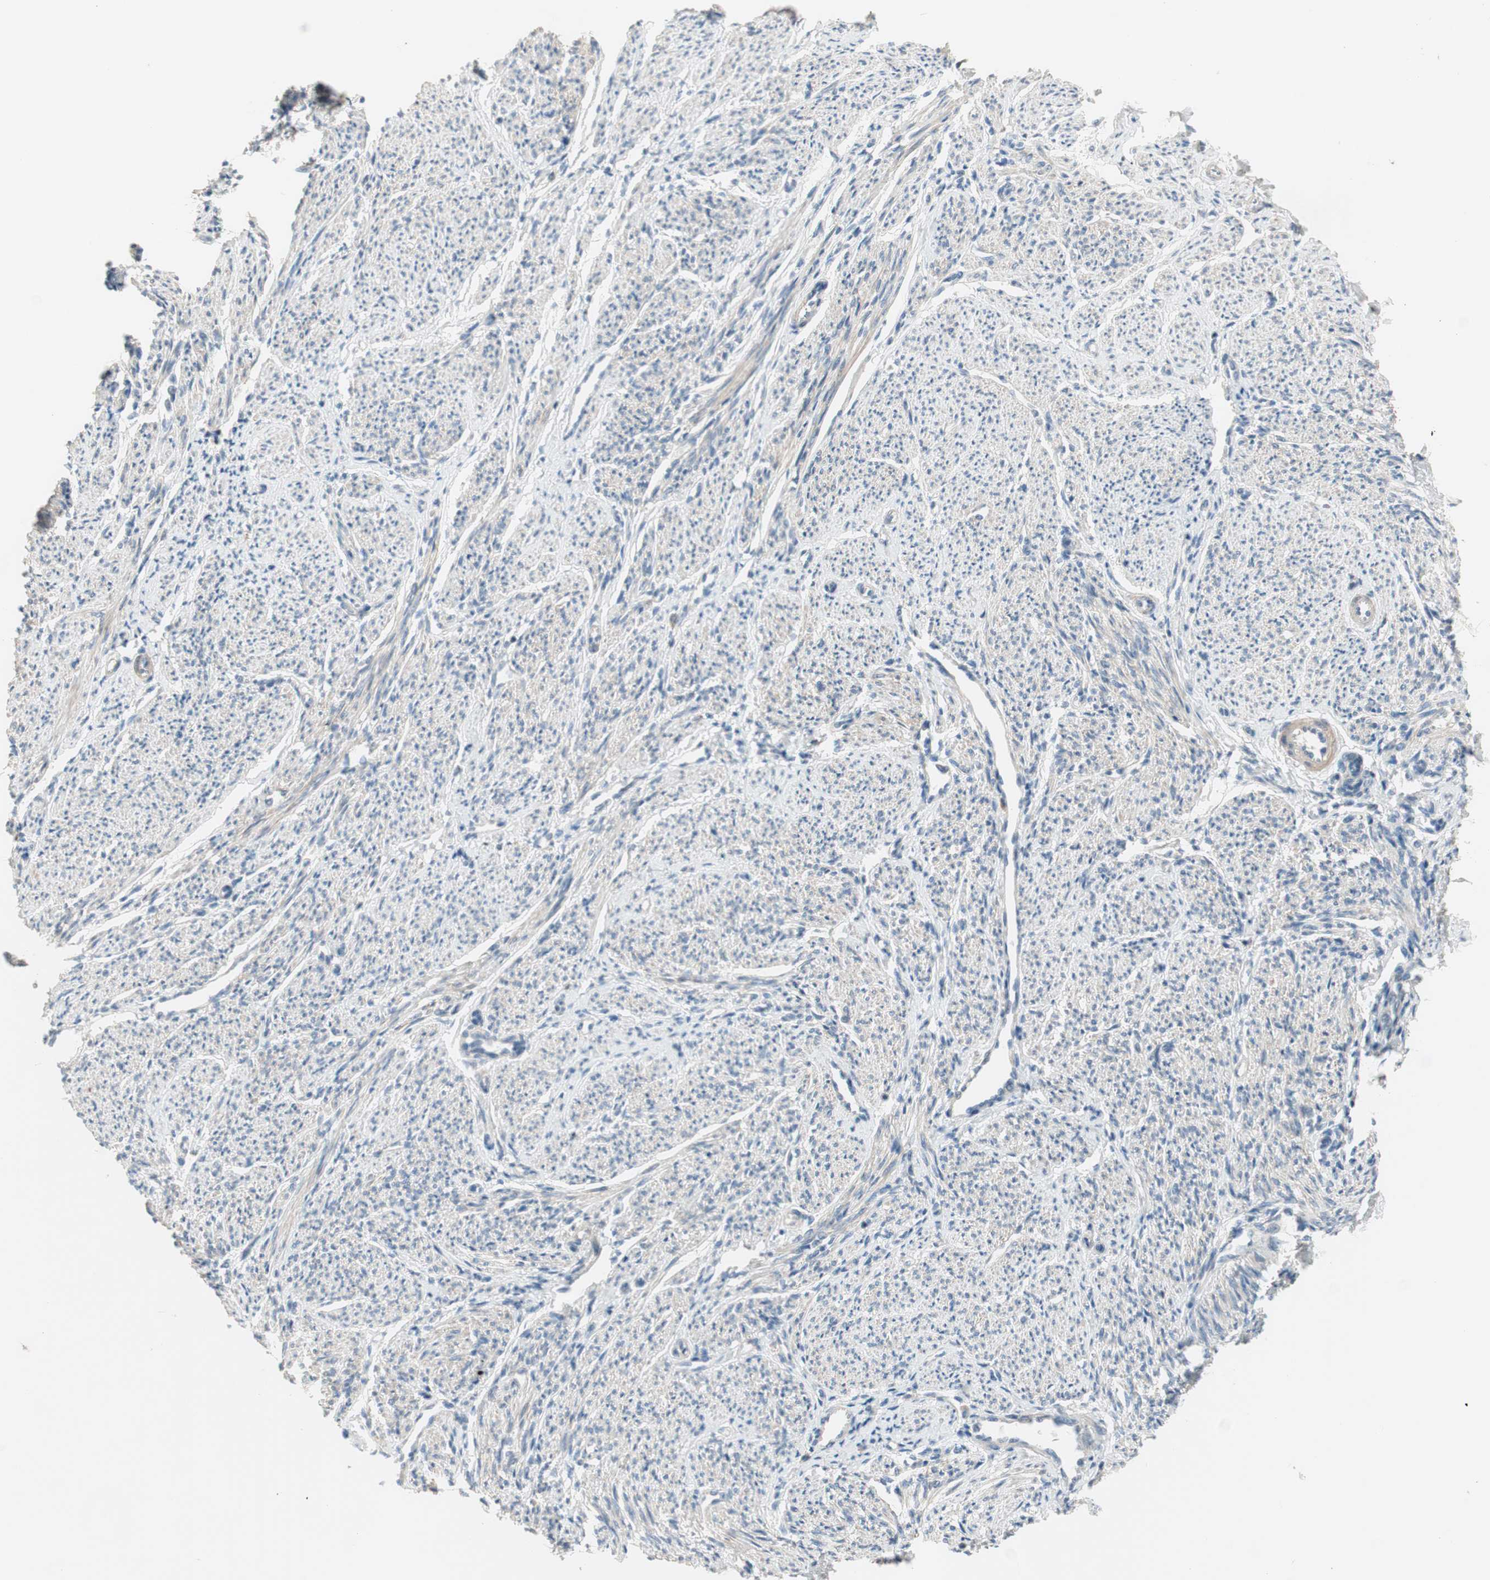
{"staining": {"intensity": "moderate", "quantity": ">75%", "location": "cytoplasmic/membranous"}, "tissue": "smooth muscle", "cell_type": "Smooth muscle cells", "image_type": "normal", "snomed": [{"axis": "morphology", "description": "Normal tissue, NOS"}, {"axis": "topography", "description": "Smooth muscle"}], "caption": "A photomicrograph of human smooth muscle stained for a protein displays moderate cytoplasmic/membranous brown staining in smooth muscle cells. Using DAB (brown) and hematoxylin (blue) stains, captured at high magnification using brightfield microscopy.", "gene": "TACR3", "patient": {"sex": "female", "age": 65}}